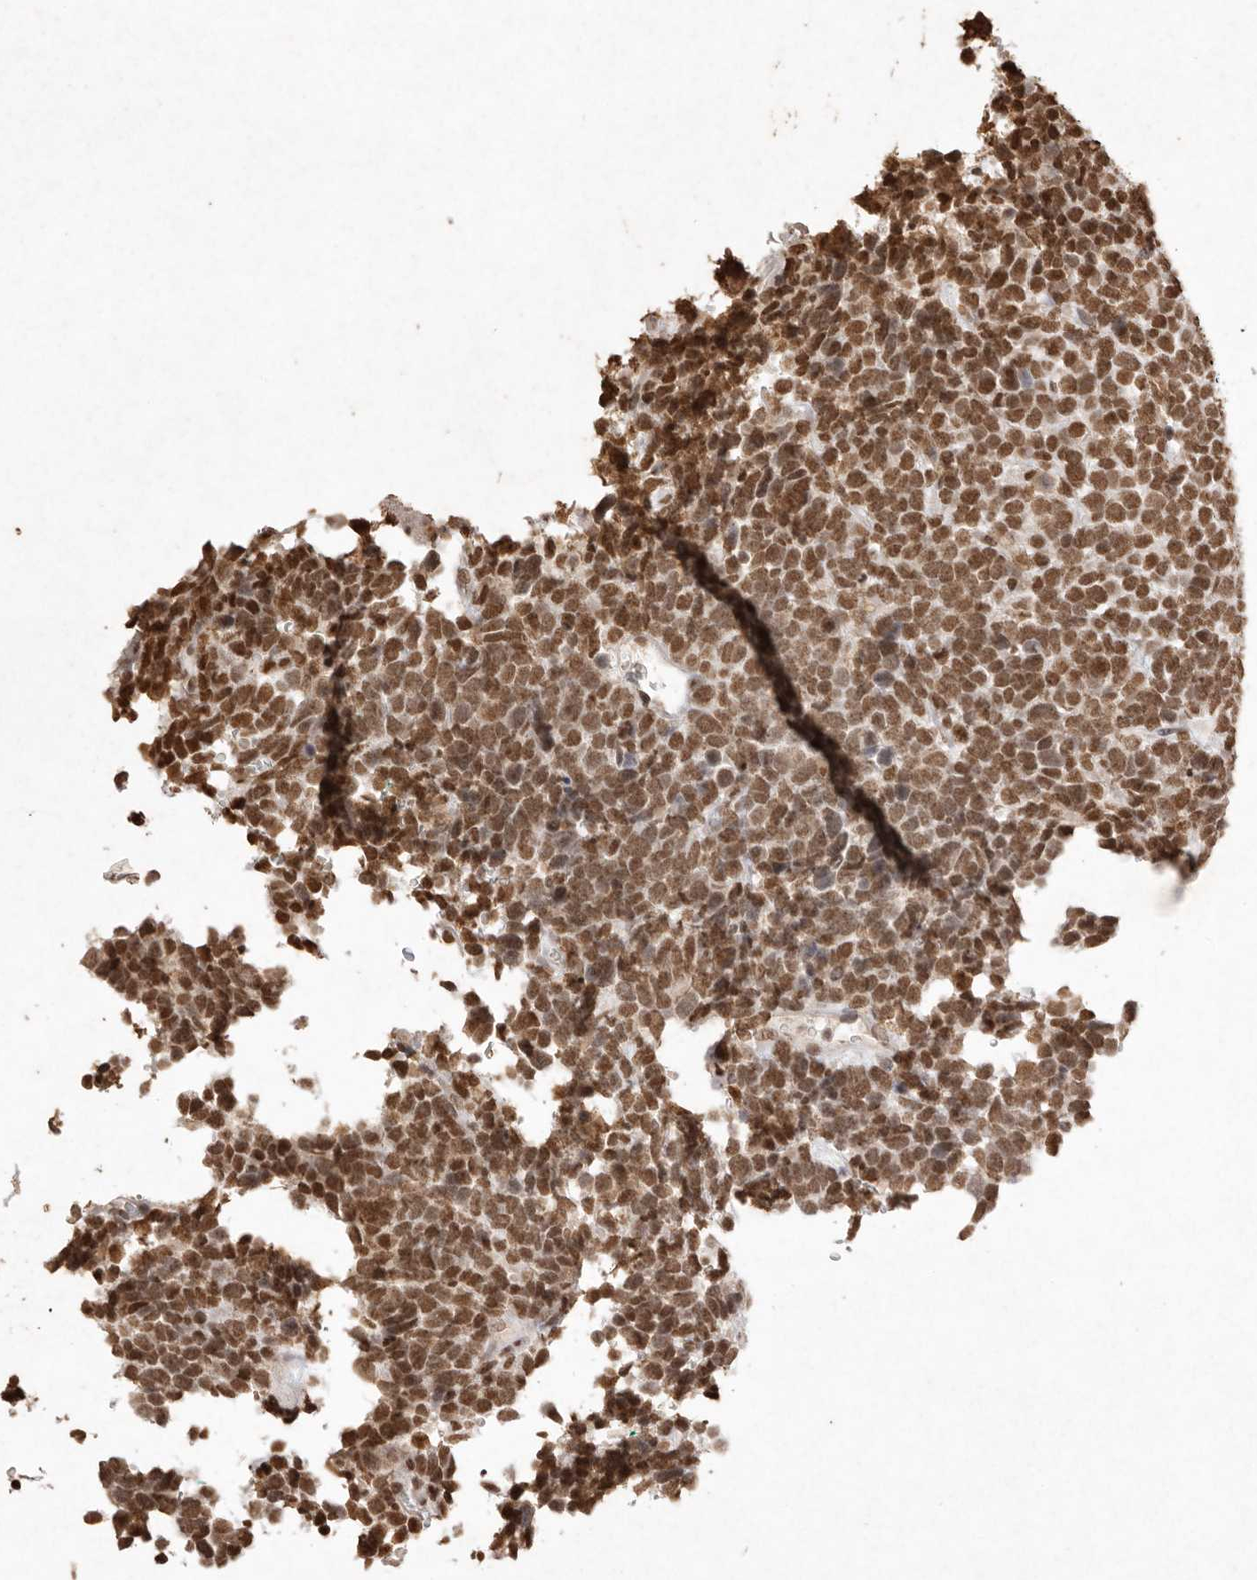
{"staining": {"intensity": "moderate", "quantity": ">75%", "location": "nuclear"}, "tissue": "urothelial cancer", "cell_type": "Tumor cells", "image_type": "cancer", "snomed": [{"axis": "morphology", "description": "Urothelial carcinoma, High grade"}, {"axis": "topography", "description": "Urinary bladder"}], "caption": "Brown immunohistochemical staining in human urothelial carcinoma (high-grade) displays moderate nuclear positivity in approximately >75% of tumor cells.", "gene": "NKX3-2", "patient": {"sex": "female", "age": 82}}